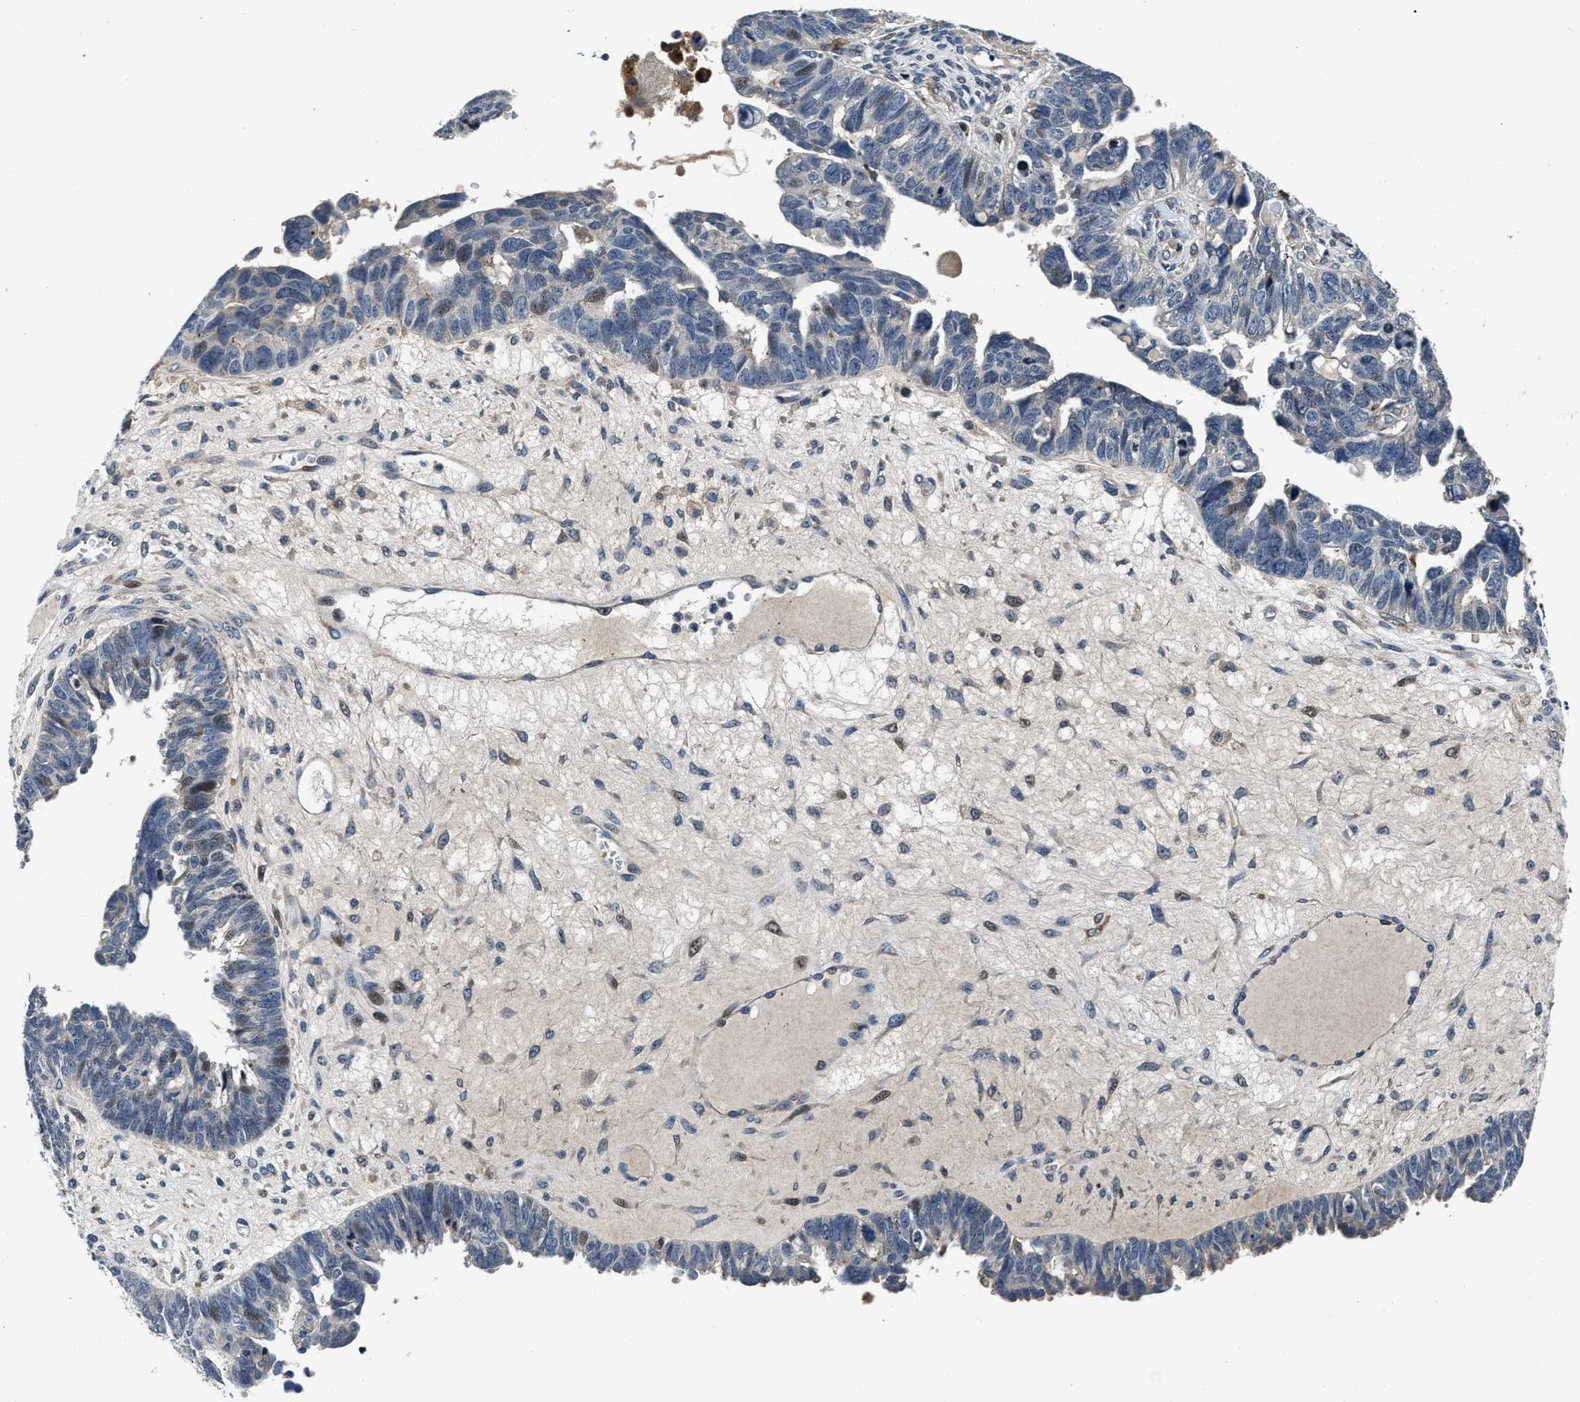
{"staining": {"intensity": "negative", "quantity": "none", "location": "none"}, "tissue": "ovarian cancer", "cell_type": "Tumor cells", "image_type": "cancer", "snomed": [{"axis": "morphology", "description": "Cystadenocarcinoma, serous, NOS"}, {"axis": "topography", "description": "Ovary"}], "caption": "Immunohistochemistry (IHC) image of neoplastic tissue: ovarian serous cystadenocarcinoma stained with DAB (3,3'-diaminobenzidine) reveals no significant protein positivity in tumor cells. (DAB (3,3'-diaminobenzidine) immunohistochemistry (IHC) with hematoxylin counter stain).", "gene": "C2orf66", "patient": {"sex": "female", "age": 79}}